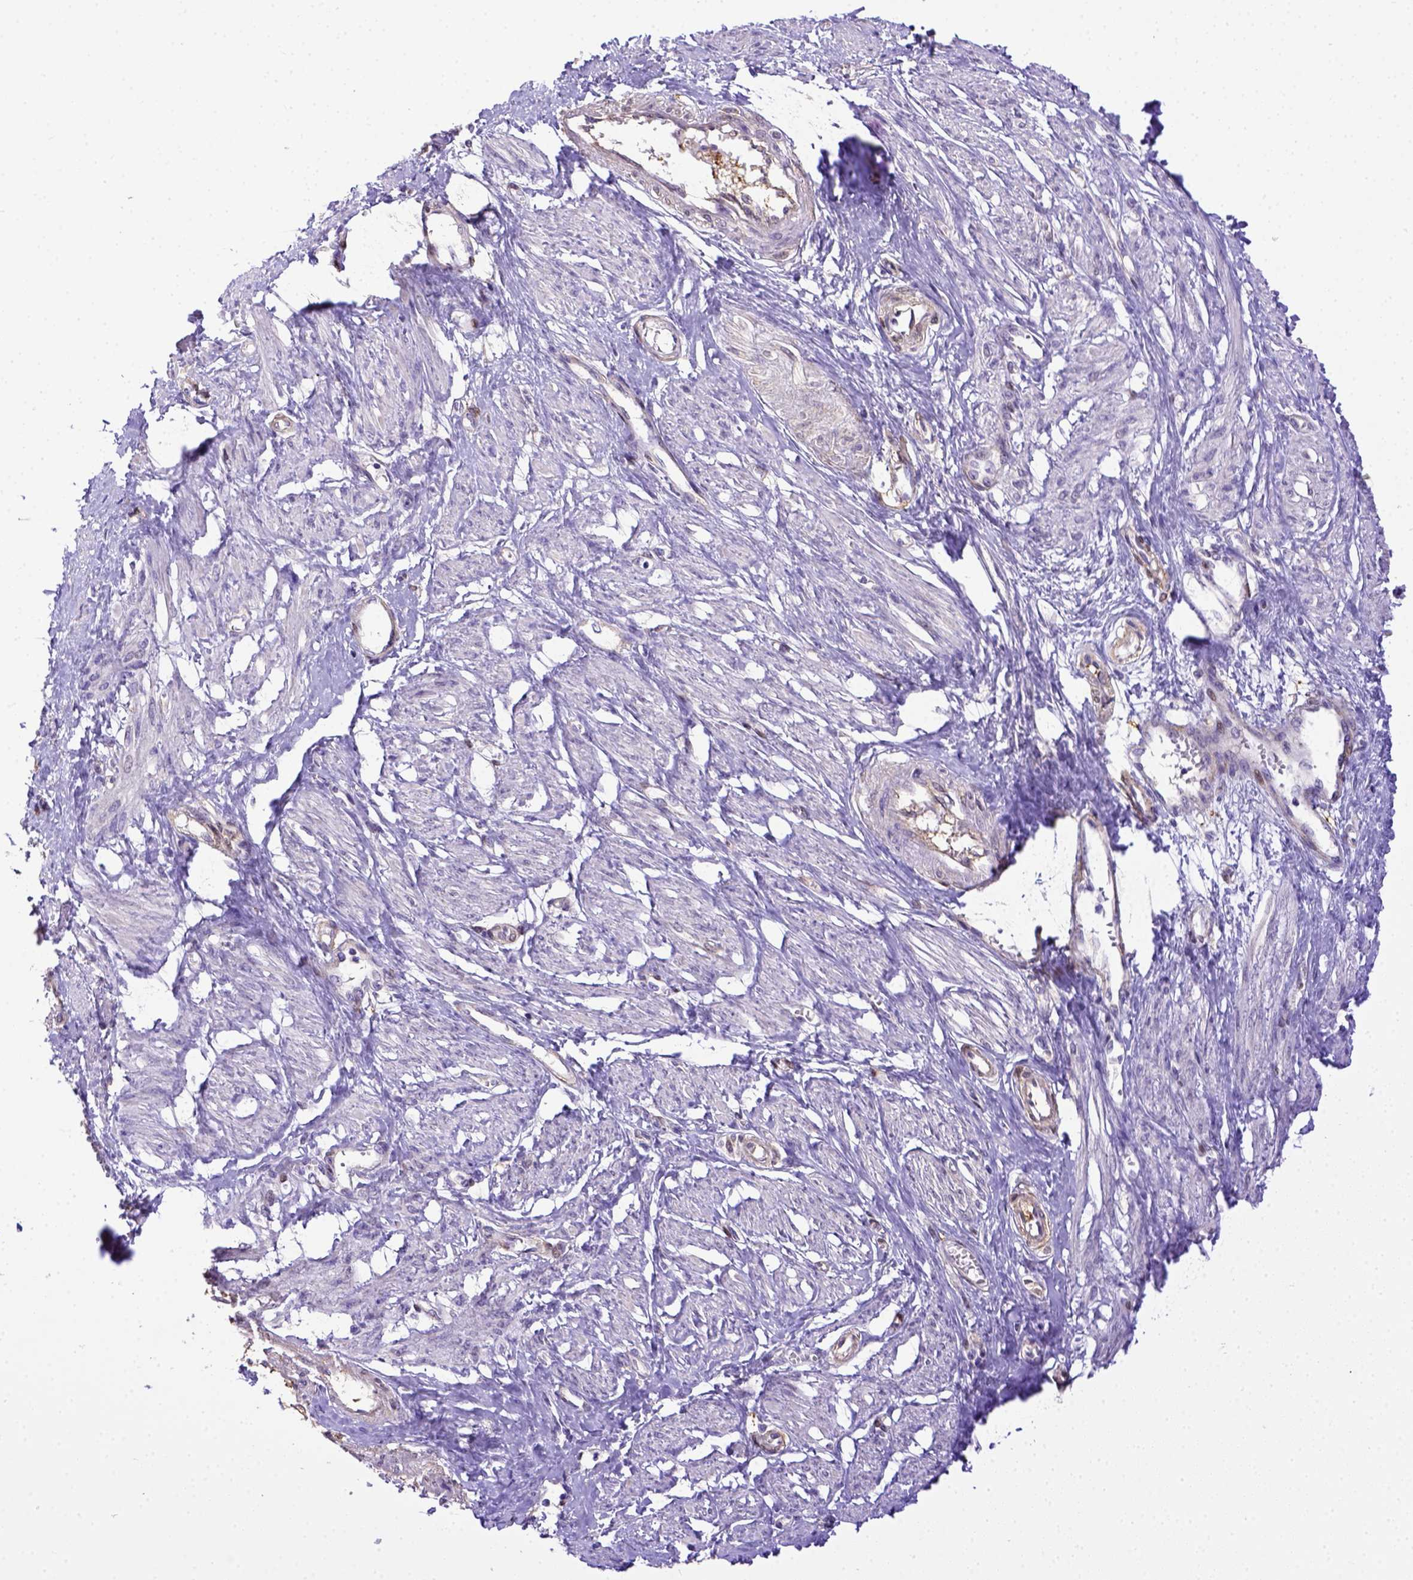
{"staining": {"intensity": "negative", "quantity": "none", "location": "none"}, "tissue": "smooth muscle", "cell_type": "Smooth muscle cells", "image_type": "normal", "snomed": [{"axis": "morphology", "description": "Normal tissue, NOS"}, {"axis": "topography", "description": "Smooth muscle"}, {"axis": "topography", "description": "Uterus"}], "caption": "DAB immunohistochemical staining of normal smooth muscle demonstrates no significant staining in smooth muscle cells.", "gene": "BTN1A1", "patient": {"sex": "female", "age": 39}}